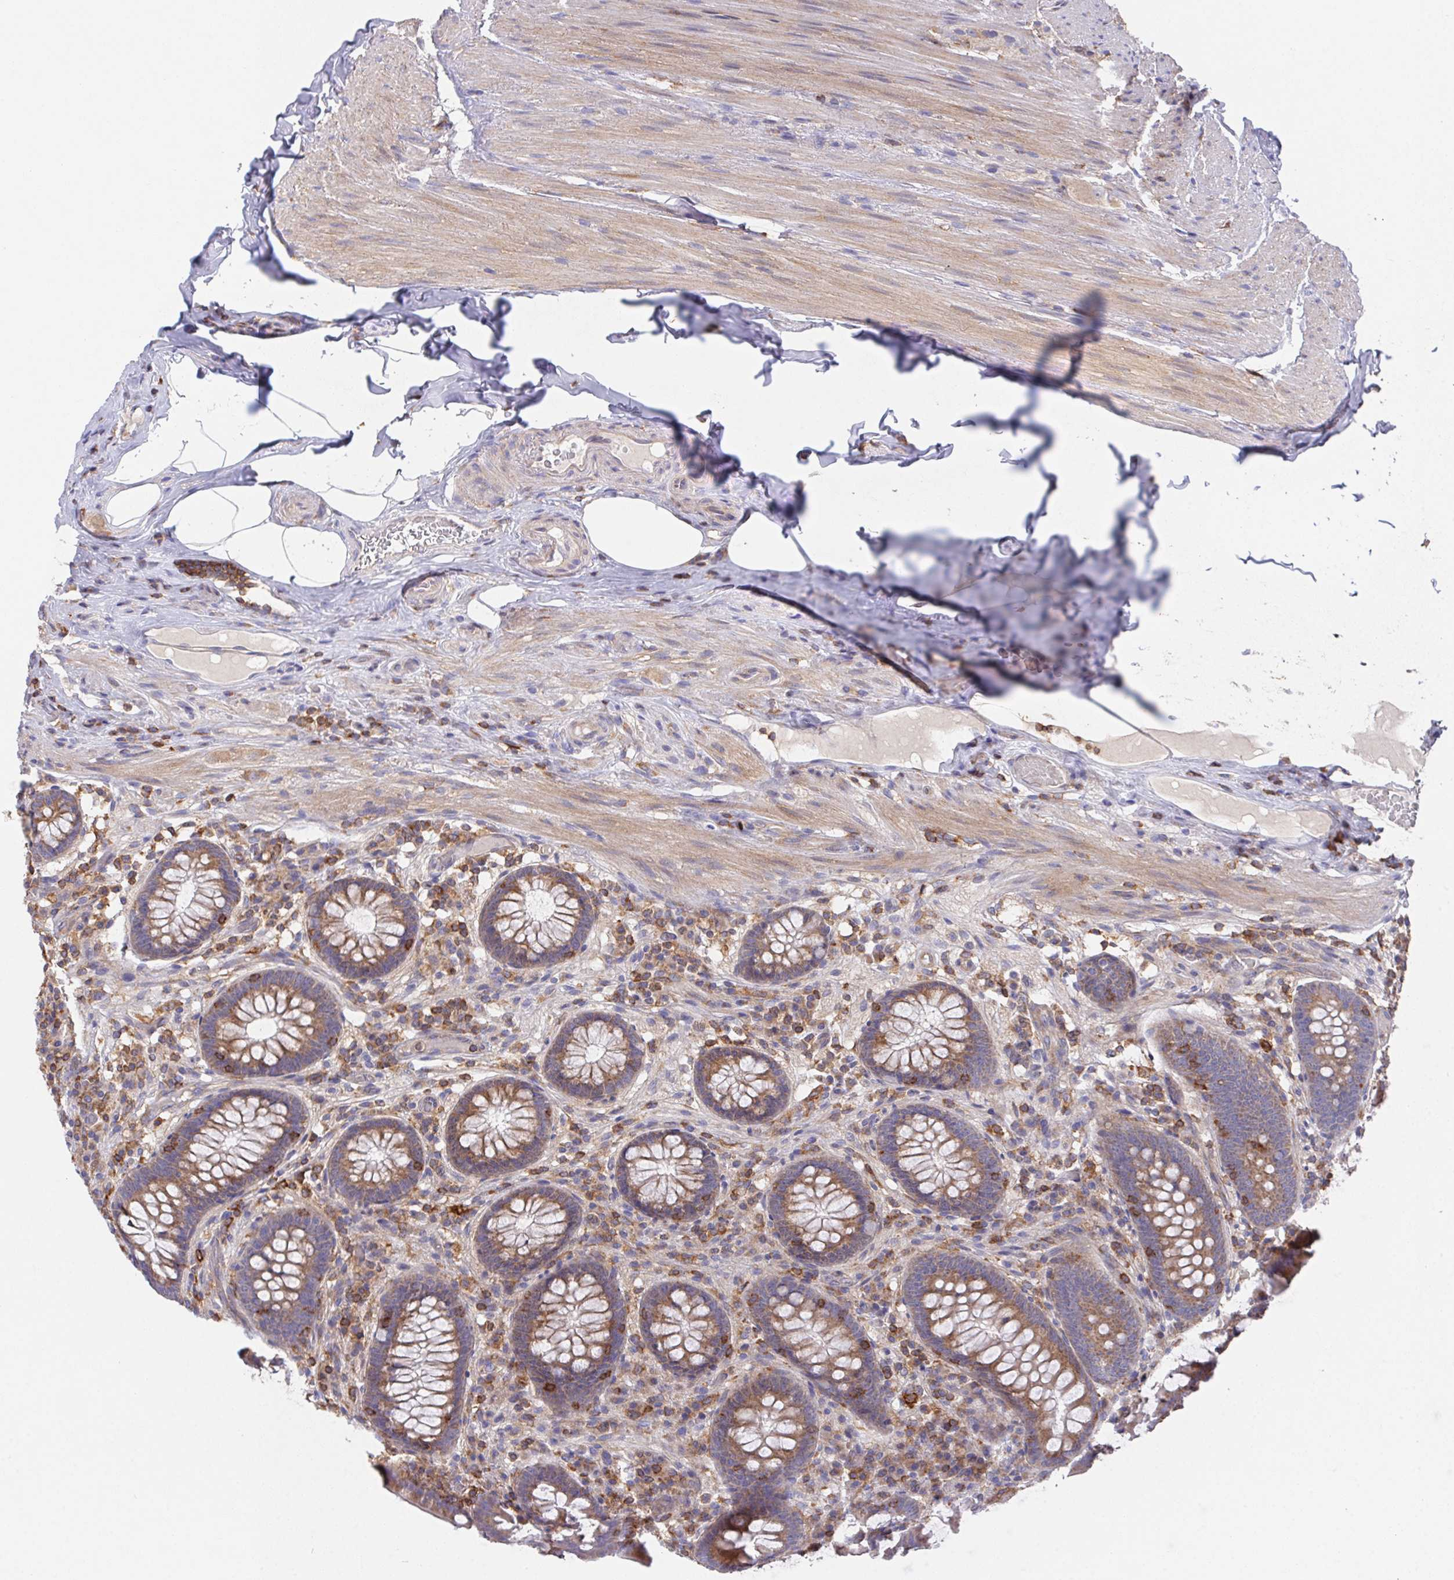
{"staining": {"intensity": "moderate", "quantity": ">75%", "location": "cytoplasmic/membranous"}, "tissue": "appendix", "cell_type": "Glandular cells", "image_type": "normal", "snomed": [{"axis": "morphology", "description": "Normal tissue, NOS"}, {"axis": "topography", "description": "Appendix"}], "caption": "The micrograph exhibits immunohistochemical staining of benign appendix. There is moderate cytoplasmic/membranous expression is appreciated in about >75% of glandular cells.", "gene": "FAM241A", "patient": {"sex": "male", "age": 71}}